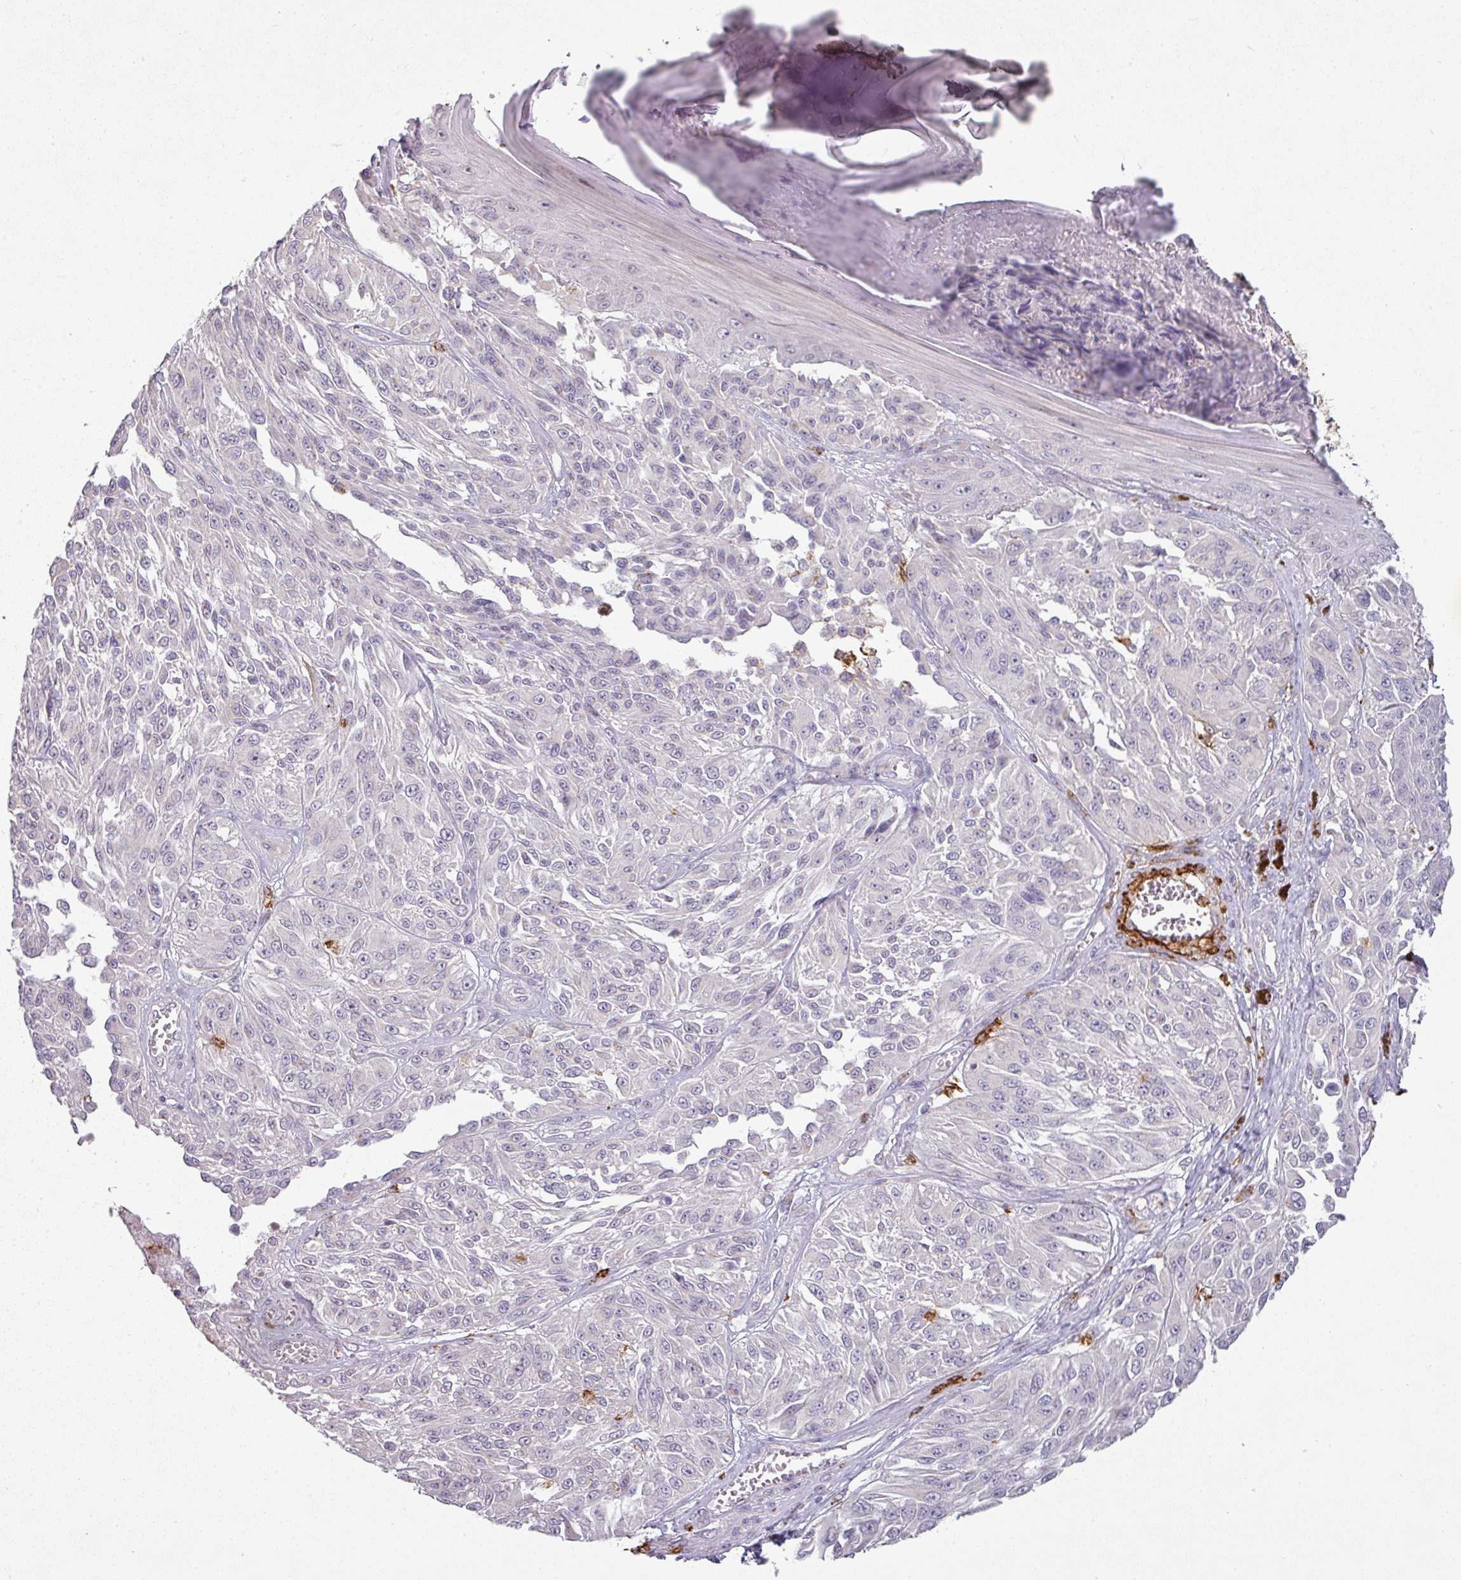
{"staining": {"intensity": "negative", "quantity": "none", "location": "none"}, "tissue": "melanoma", "cell_type": "Tumor cells", "image_type": "cancer", "snomed": [{"axis": "morphology", "description": "Malignant melanoma, NOS"}, {"axis": "topography", "description": "Skin"}], "caption": "High magnification brightfield microscopy of melanoma stained with DAB (3,3'-diaminobenzidine) (brown) and counterstained with hematoxylin (blue): tumor cells show no significant positivity. (DAB IHC, high magnification).", "gene": "MAGEC3", "patient": {"sex": "male", "age": 94}}